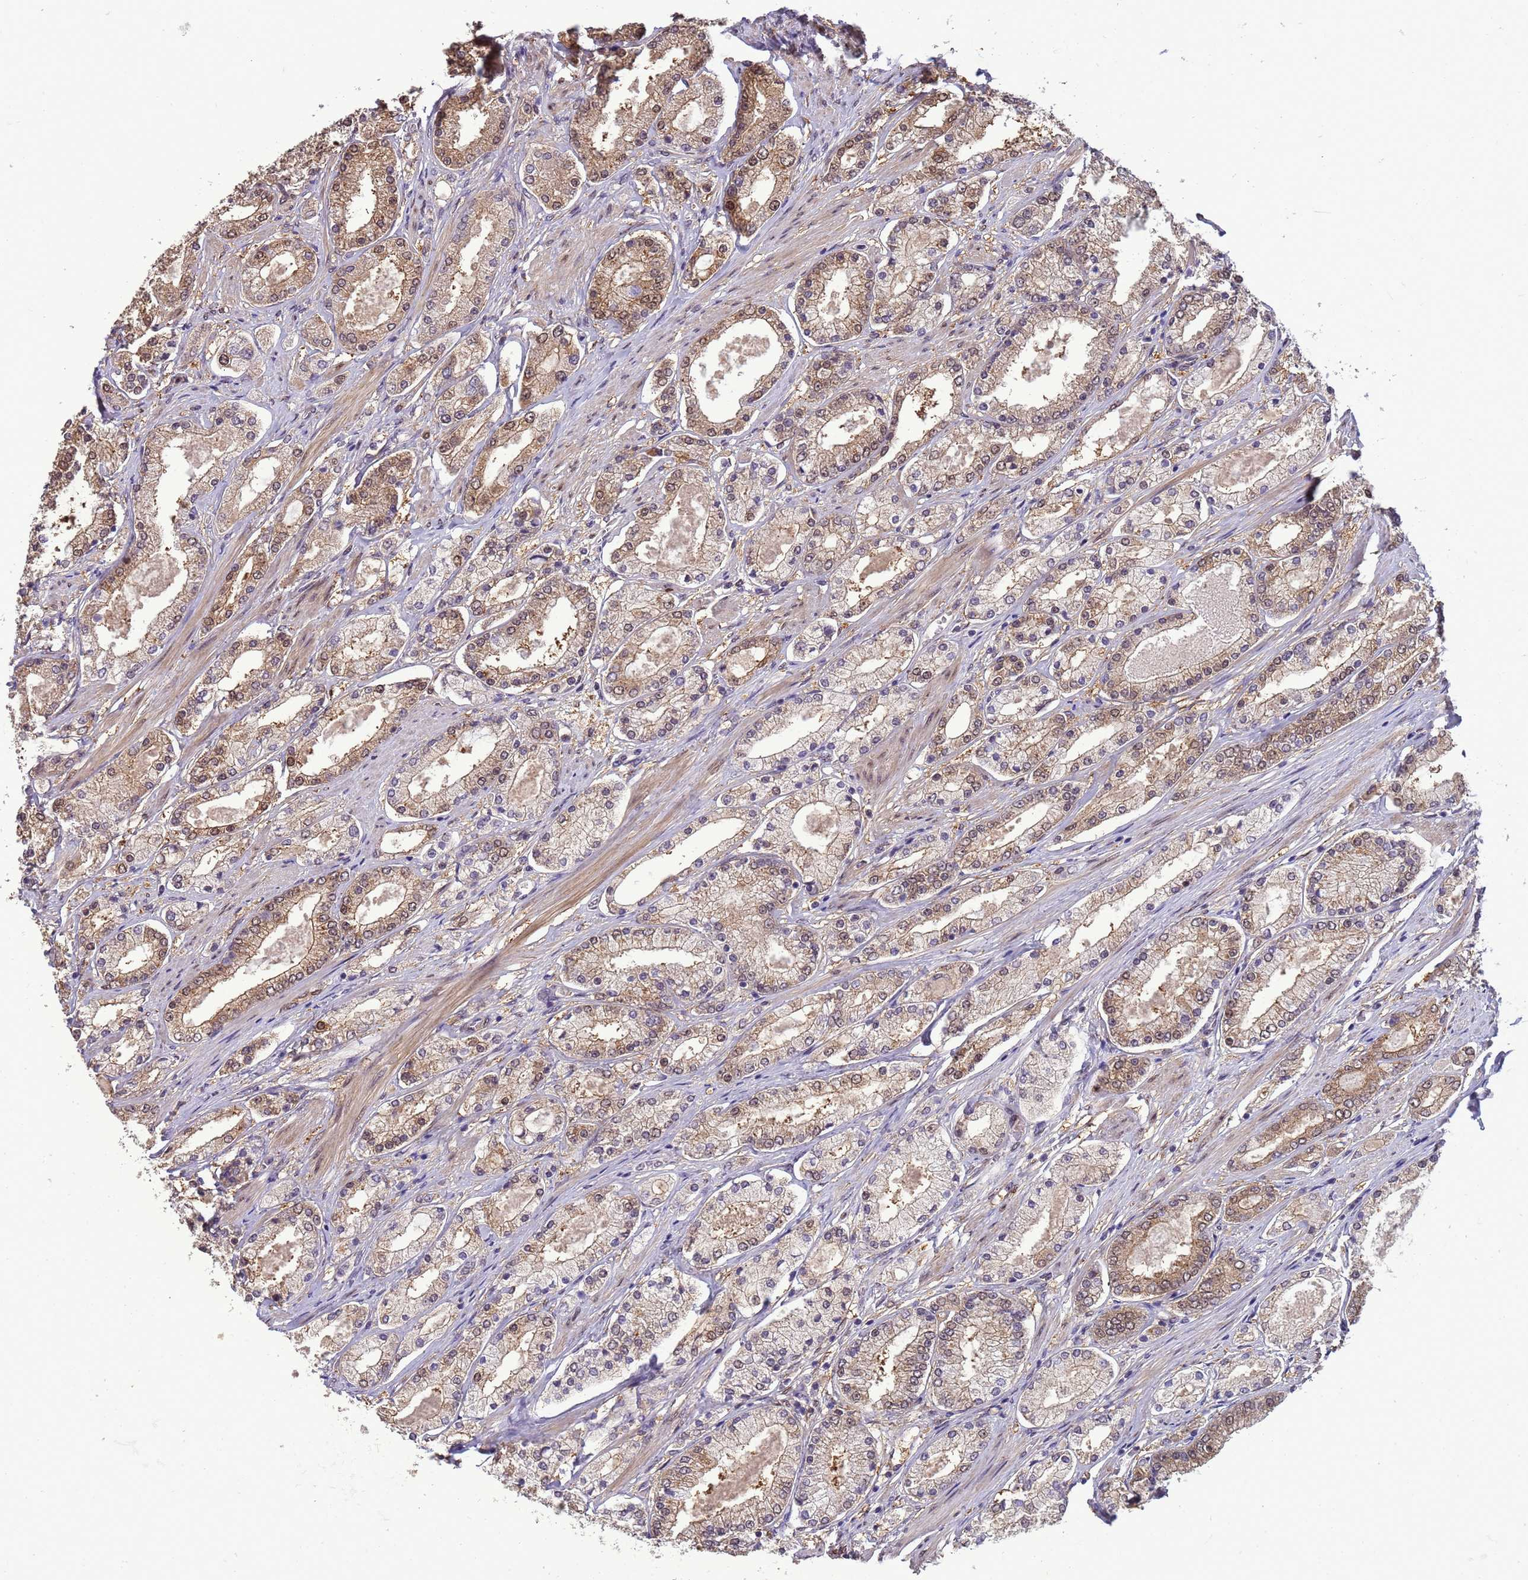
{"staining": {"intensity": "moderate", "quantity": ">75%", "location": "cytoplasmic/membranous,nuclear"}, "tissue": "prostate cancer", "cell_type": "Tumor cells", "image_type": "cancer", "snomed": [{"axis": "morphology", "description": "Adenocarcinoma, High grade"}, {"axis": "topography", "description": "Prostate"}], "caption": "Moderate cytoplasmic/membranous and nuclear expression is appreciated in about >75% of tumor cells in adenocarcinoma (high-grade) (prostate).", "gene": "ZBTB5", "patient": {"sex": "male", "age": 69}}